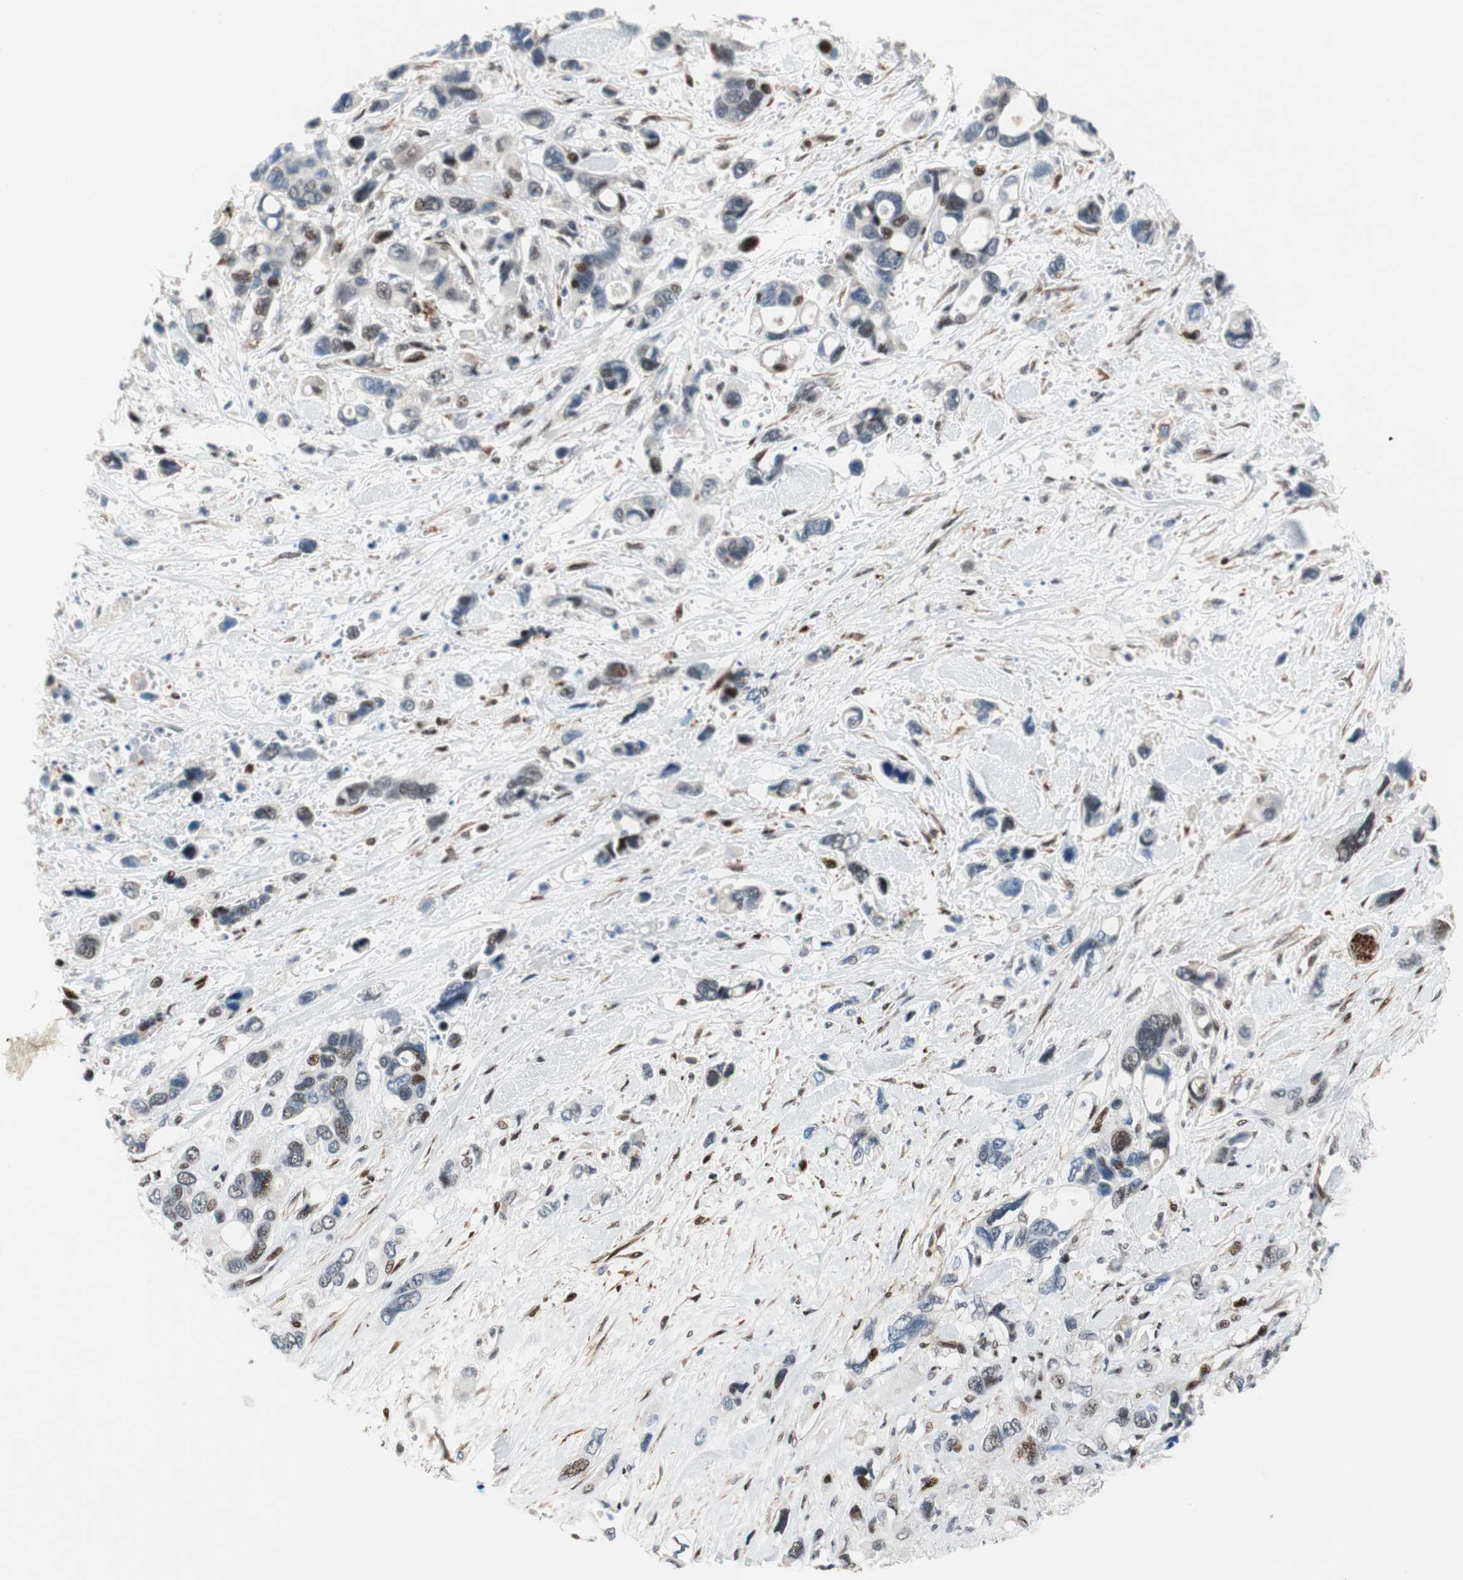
{"staining": {"intensity": "moderate", "quantity": "<25%", "location": "nuclear"}, "tissue": "pancreatic cancer", "cell_type": "Tumor cells", "image_type": "cancer", "snomed": [{"axis": "morphology", "description": "Adenocarcinoma, NOS"}, {"axis": "topography", "description": "Pancreas"}], "caption": "DAB (3,3'-diaminobenzidine) immunohistochemical staining of pancreatic cancer (adenocarcinoma) shows moderate nuclear protein staining in approximately <25% of tumor cells.", "gene": "FBXO44", "patient": {"sex": "male", "age": 46}}